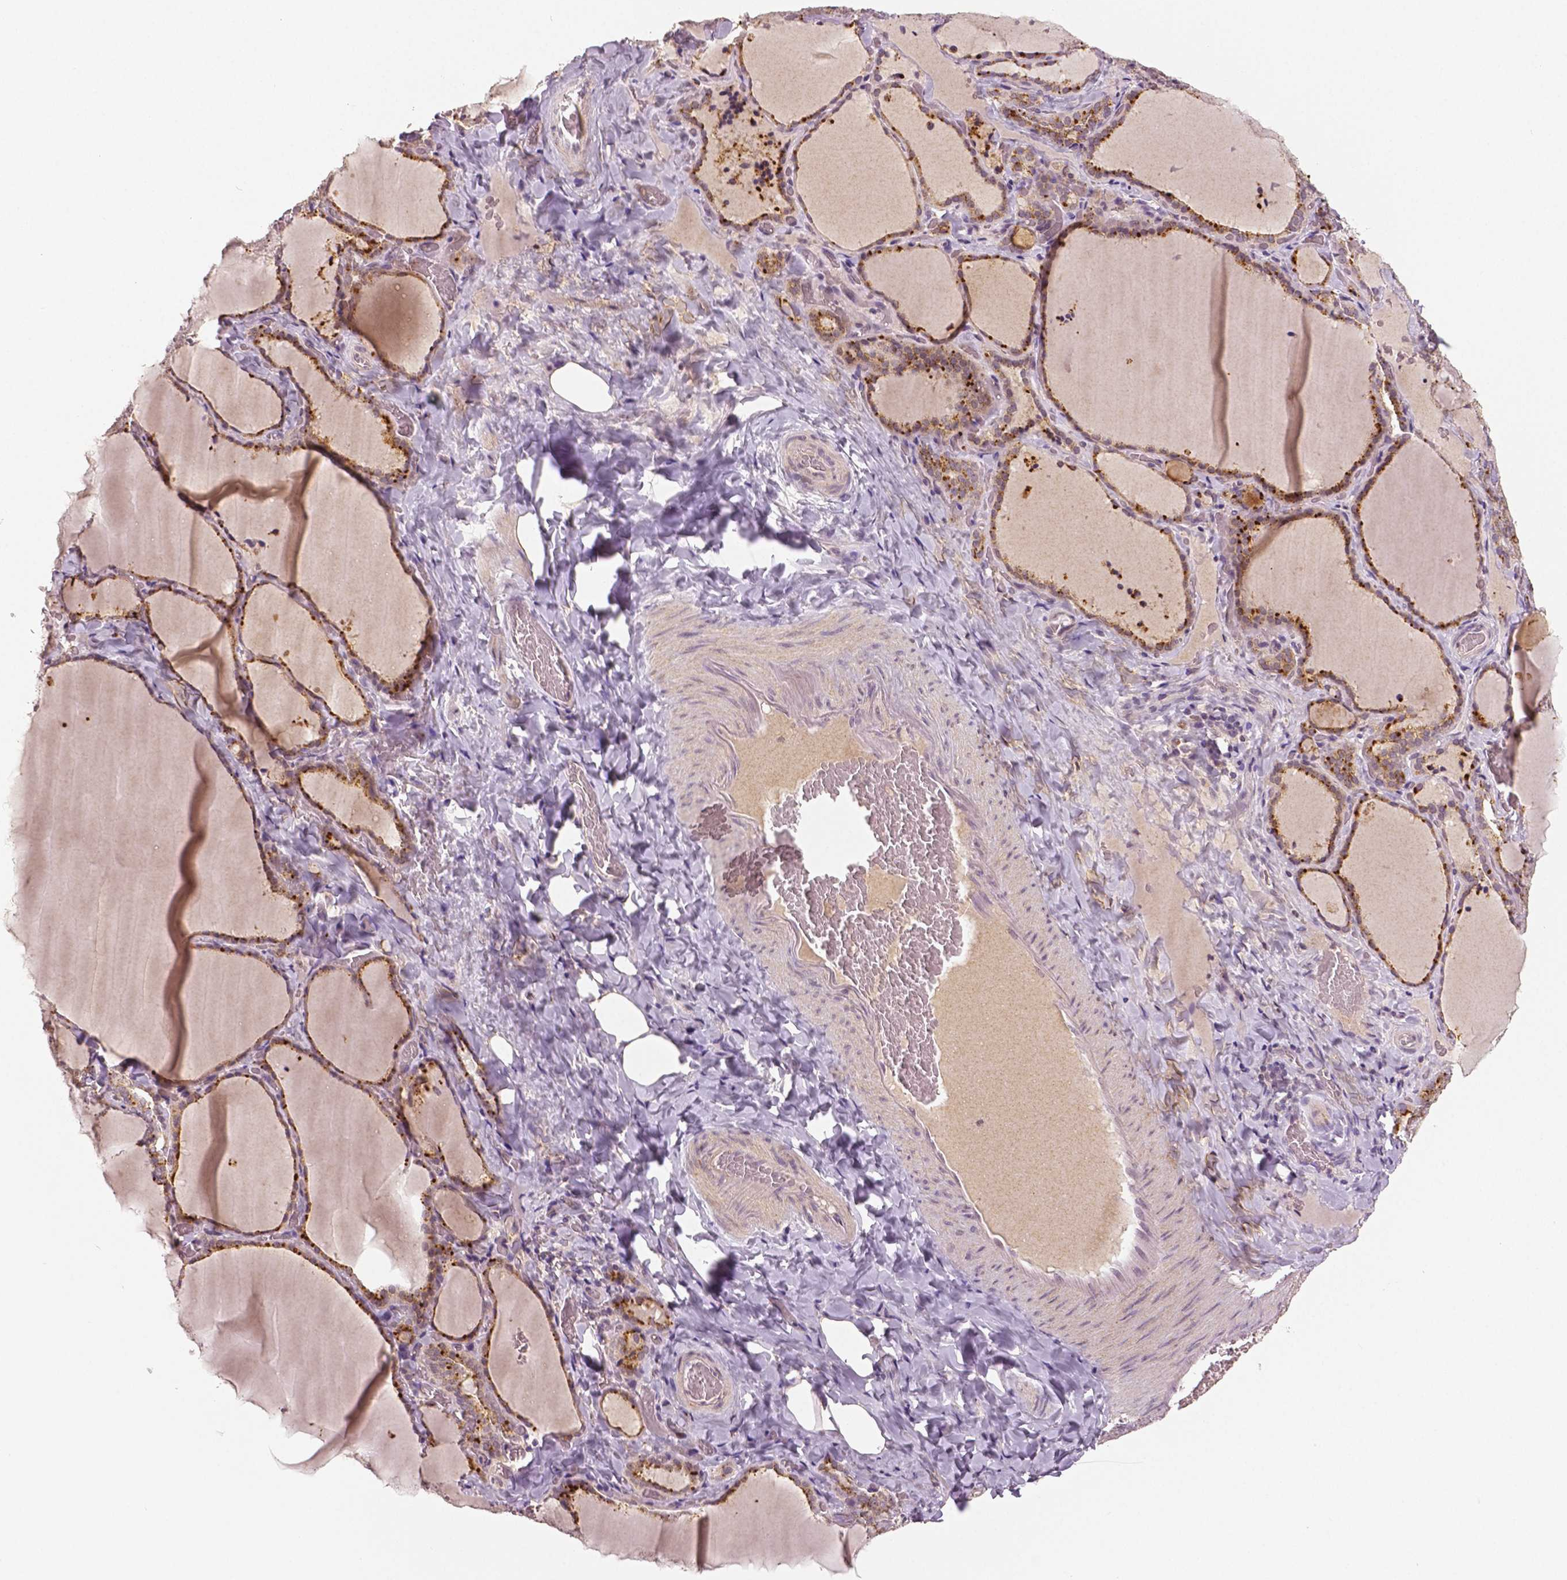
{"staining": {"intensity": "moderate", "quantity": "25%-75%", "location": "cytoplasmic/membranous"}, "tissue": "thyroid gland", "cell_type": "Glandular cells", "image_type": "normal", "snomed": [{"axis": "morphology", "description": "Normal tissue, NOS"}, {"axis": "topography", "description": "Thyroid gland"}], "caption": "DAB immunohistochemical staining of benign human thyroid gland demonstrates moderate cytoplasmic/membranous protein expression in approximately 25%-75% of glandular cells.", "gene": "MKI67", "patient": {"sex": "female", "age": 22}}